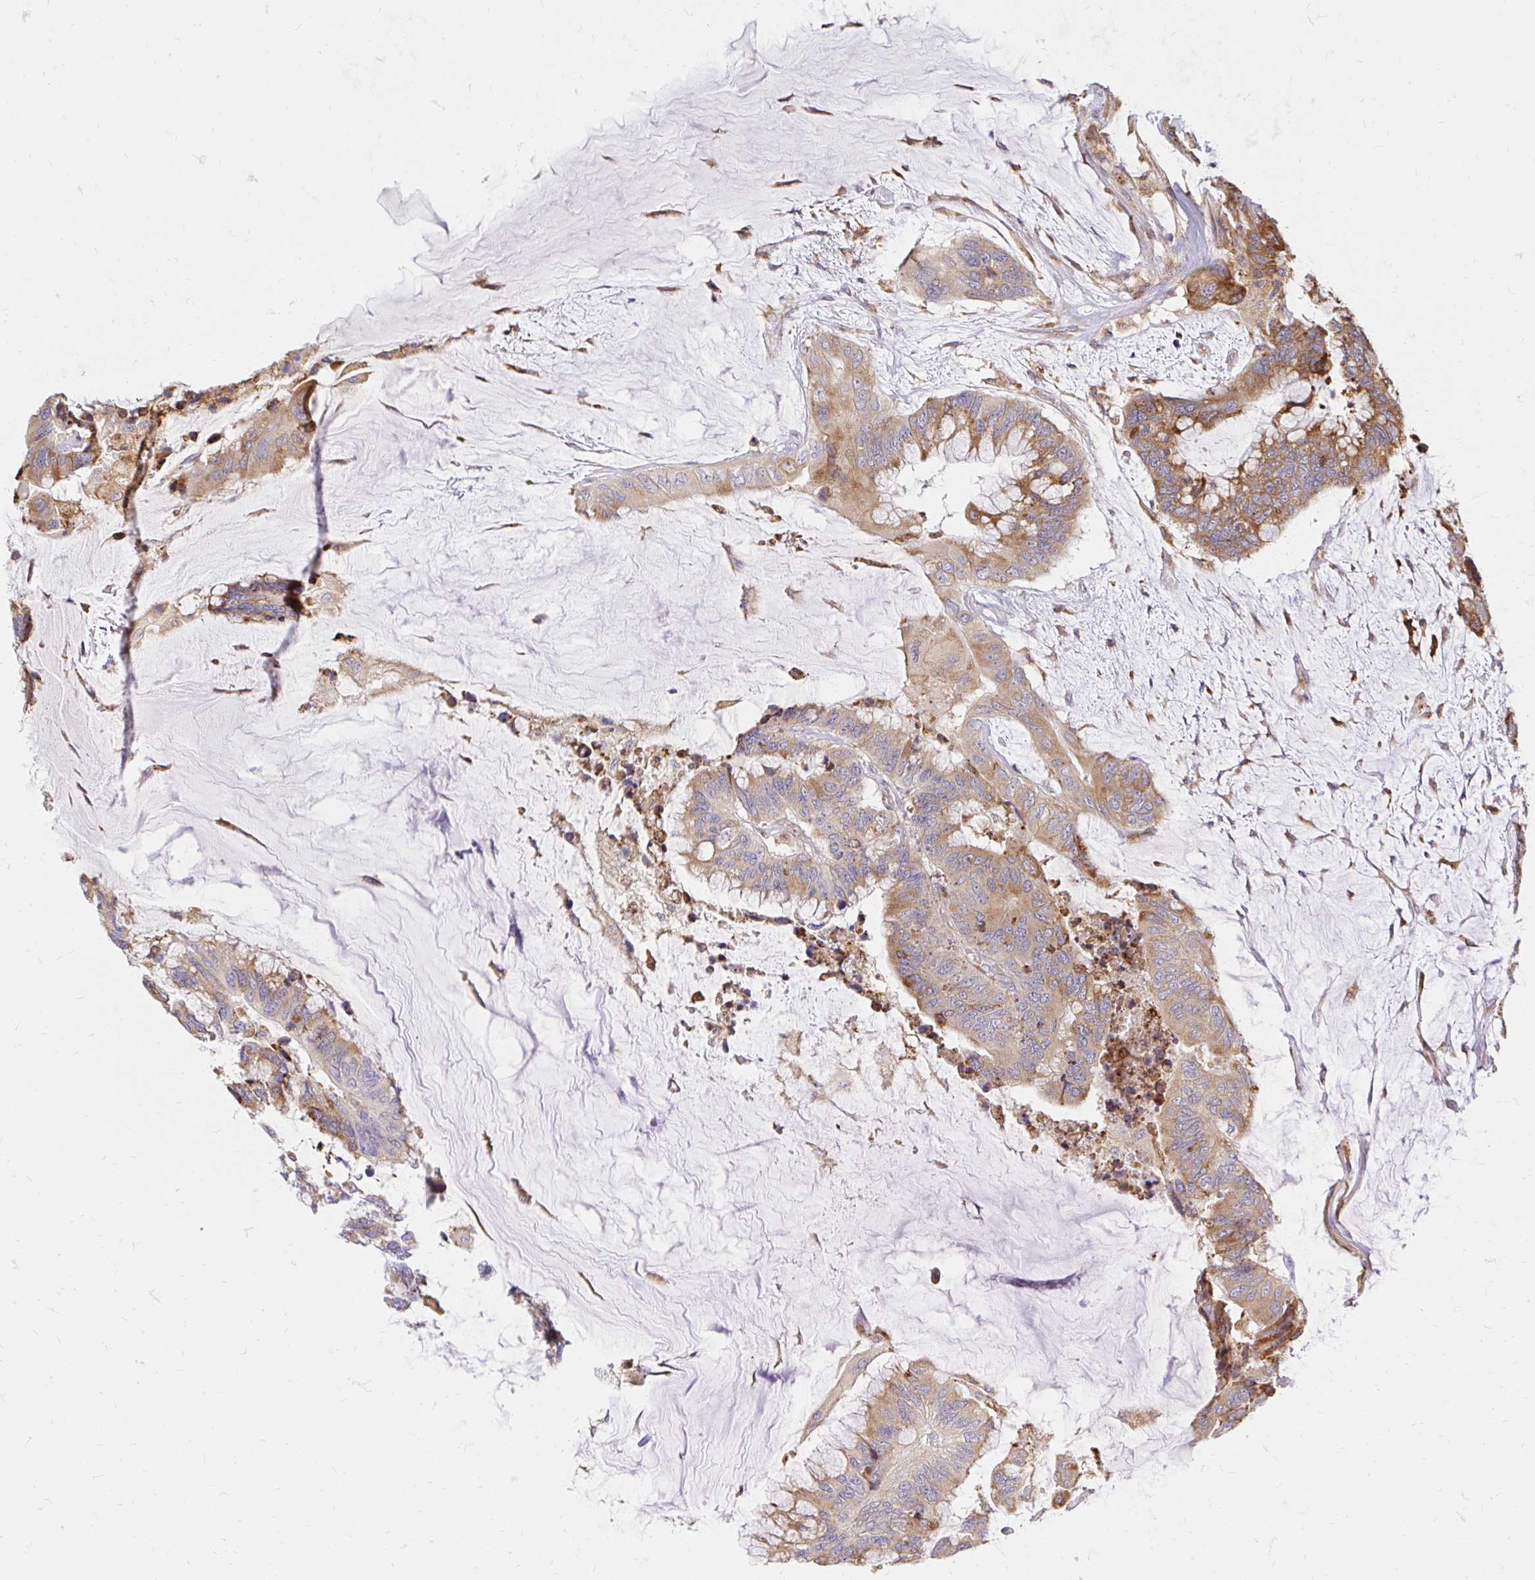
{"staining": {"intensity": "moderate", "quantity": ">75%", "location": "cytoplasmic/membranous"}, "tissue": "colorectal cancer", "cell_type": "Tumor cells", "image_type": "cancer", "snomed": [{"axis": "morphology", "description": "Adenocarcinoma, NOS"}, {"axis": "topography", "description": "Rectum"}], "caption": "Human adenocarcinoma (colorectal) stained with a protein marker displays moderate staining in tumor cells.", "gene": "NAALAD2", "patient": {"sex": "female", "age": 59}}